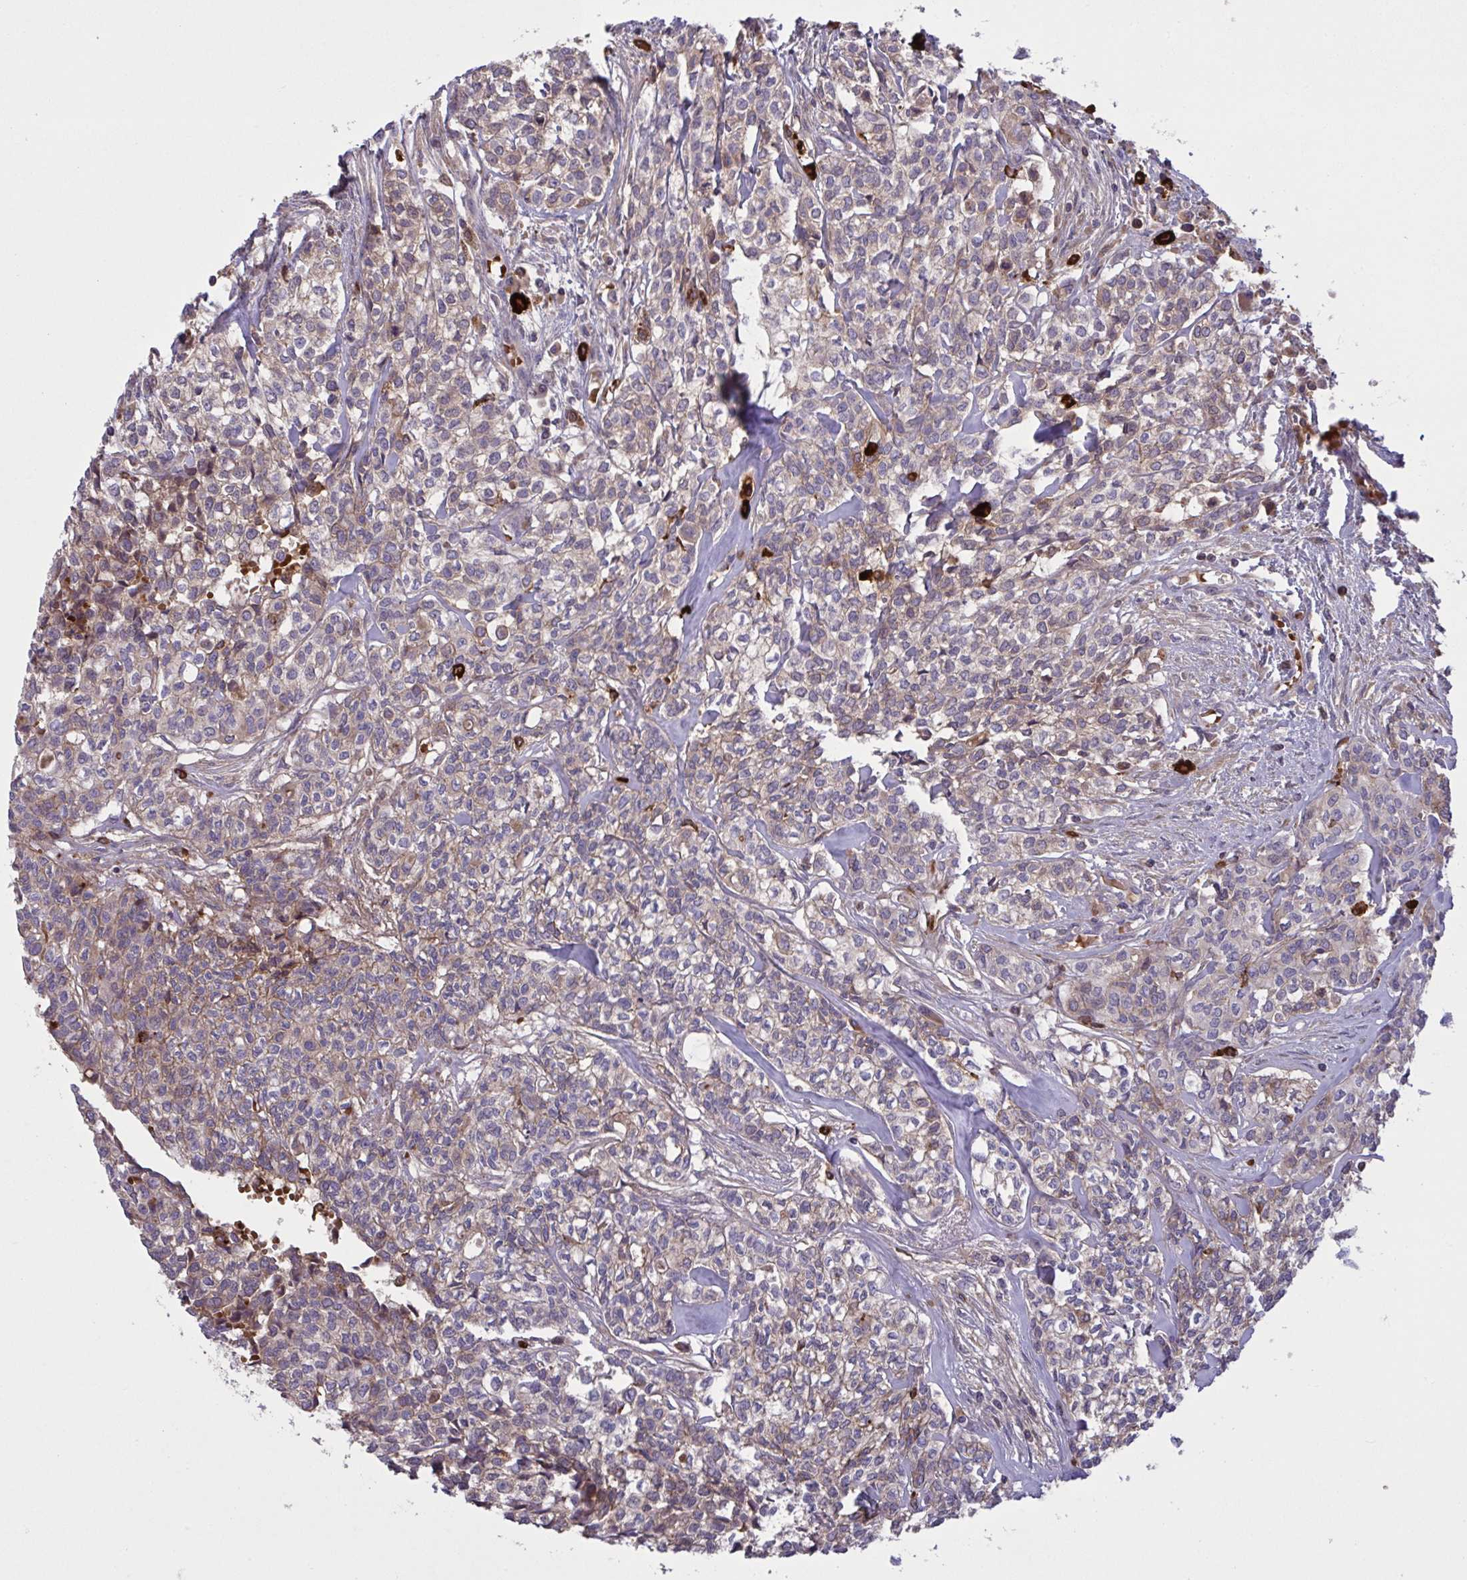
{"staining": {"intensity": "weak", "quantity": "25%-75%", "location": "cytoplasmic/membranous"}, "tissue": "head and neck cancer", "cell_type": "Tumor cells", "image_type": "cancer", "snomed": [{"axis": "morphology", "description": "Adenocarcinoma, NOS"}, {"axis": "topography", "description": "Head-Neck"}], "caption": "This is an image of IHC staining of head and neck cancer (adenocarcinoma), which shows weak staining in the cytoplasmic/membranous of tumor cells.", "gene": "IL1R1", "patient": {"sex": "male", "age": 81}}